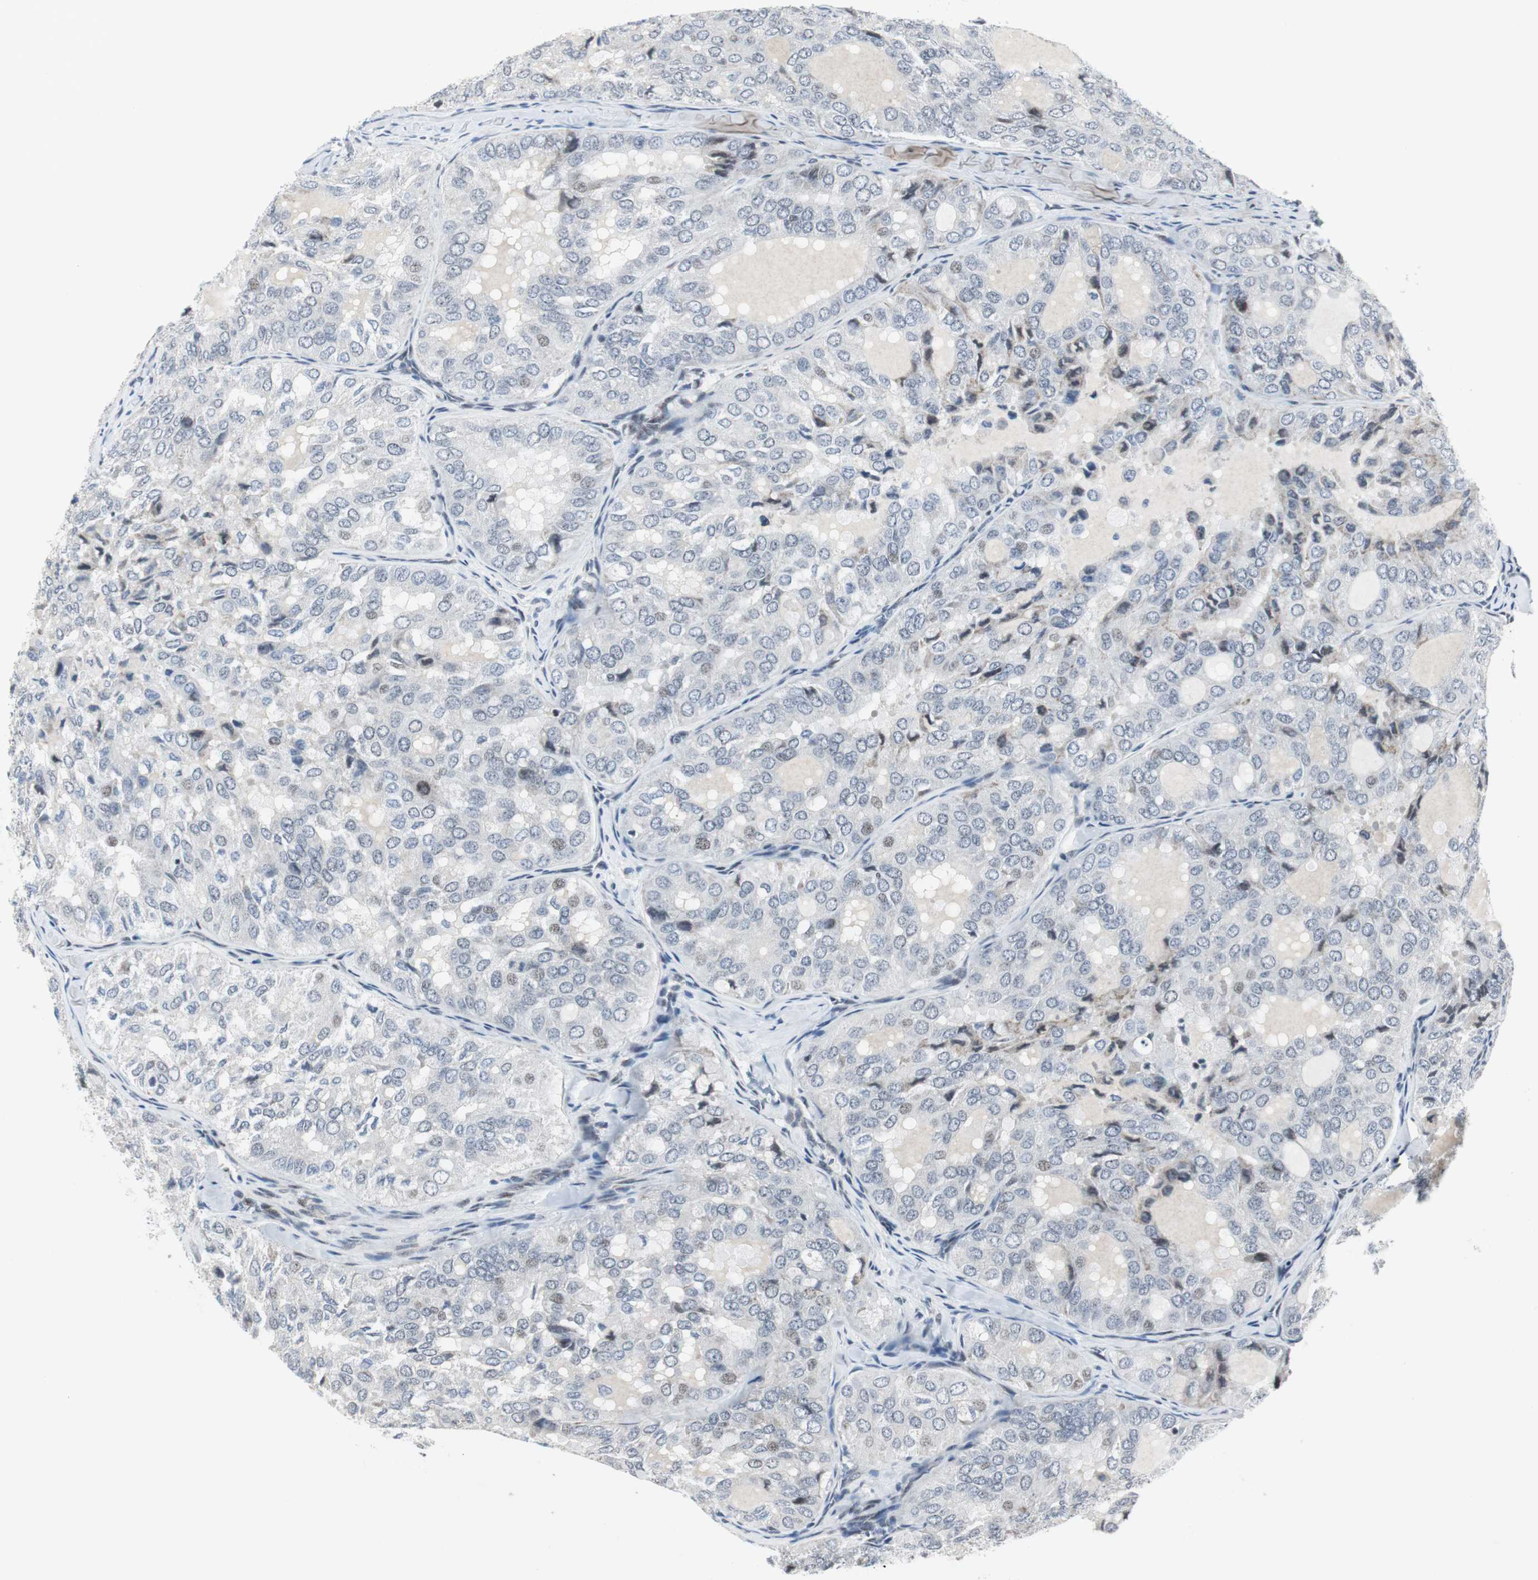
{"staining": {"intensity": "weak", "quantity": "<25%", "location": "nuclear"}, "tissue": "thyroid cancer", "cell_type": "Tumor cells", "image_type": "cancer", "snomed": [{"axis": "morphology", "description": "Follicular adenoma carcinoma, NOS"}, {"axis": "topography", "description": "Thyroid gland"}], "caption": "This is a micrograph of IHC staining of follicular adenoma carcinoma (thyroid), which shows no expression in tumor cells.", "gene": "MTA1", "patient": {"sex": "male", "age": 75}}